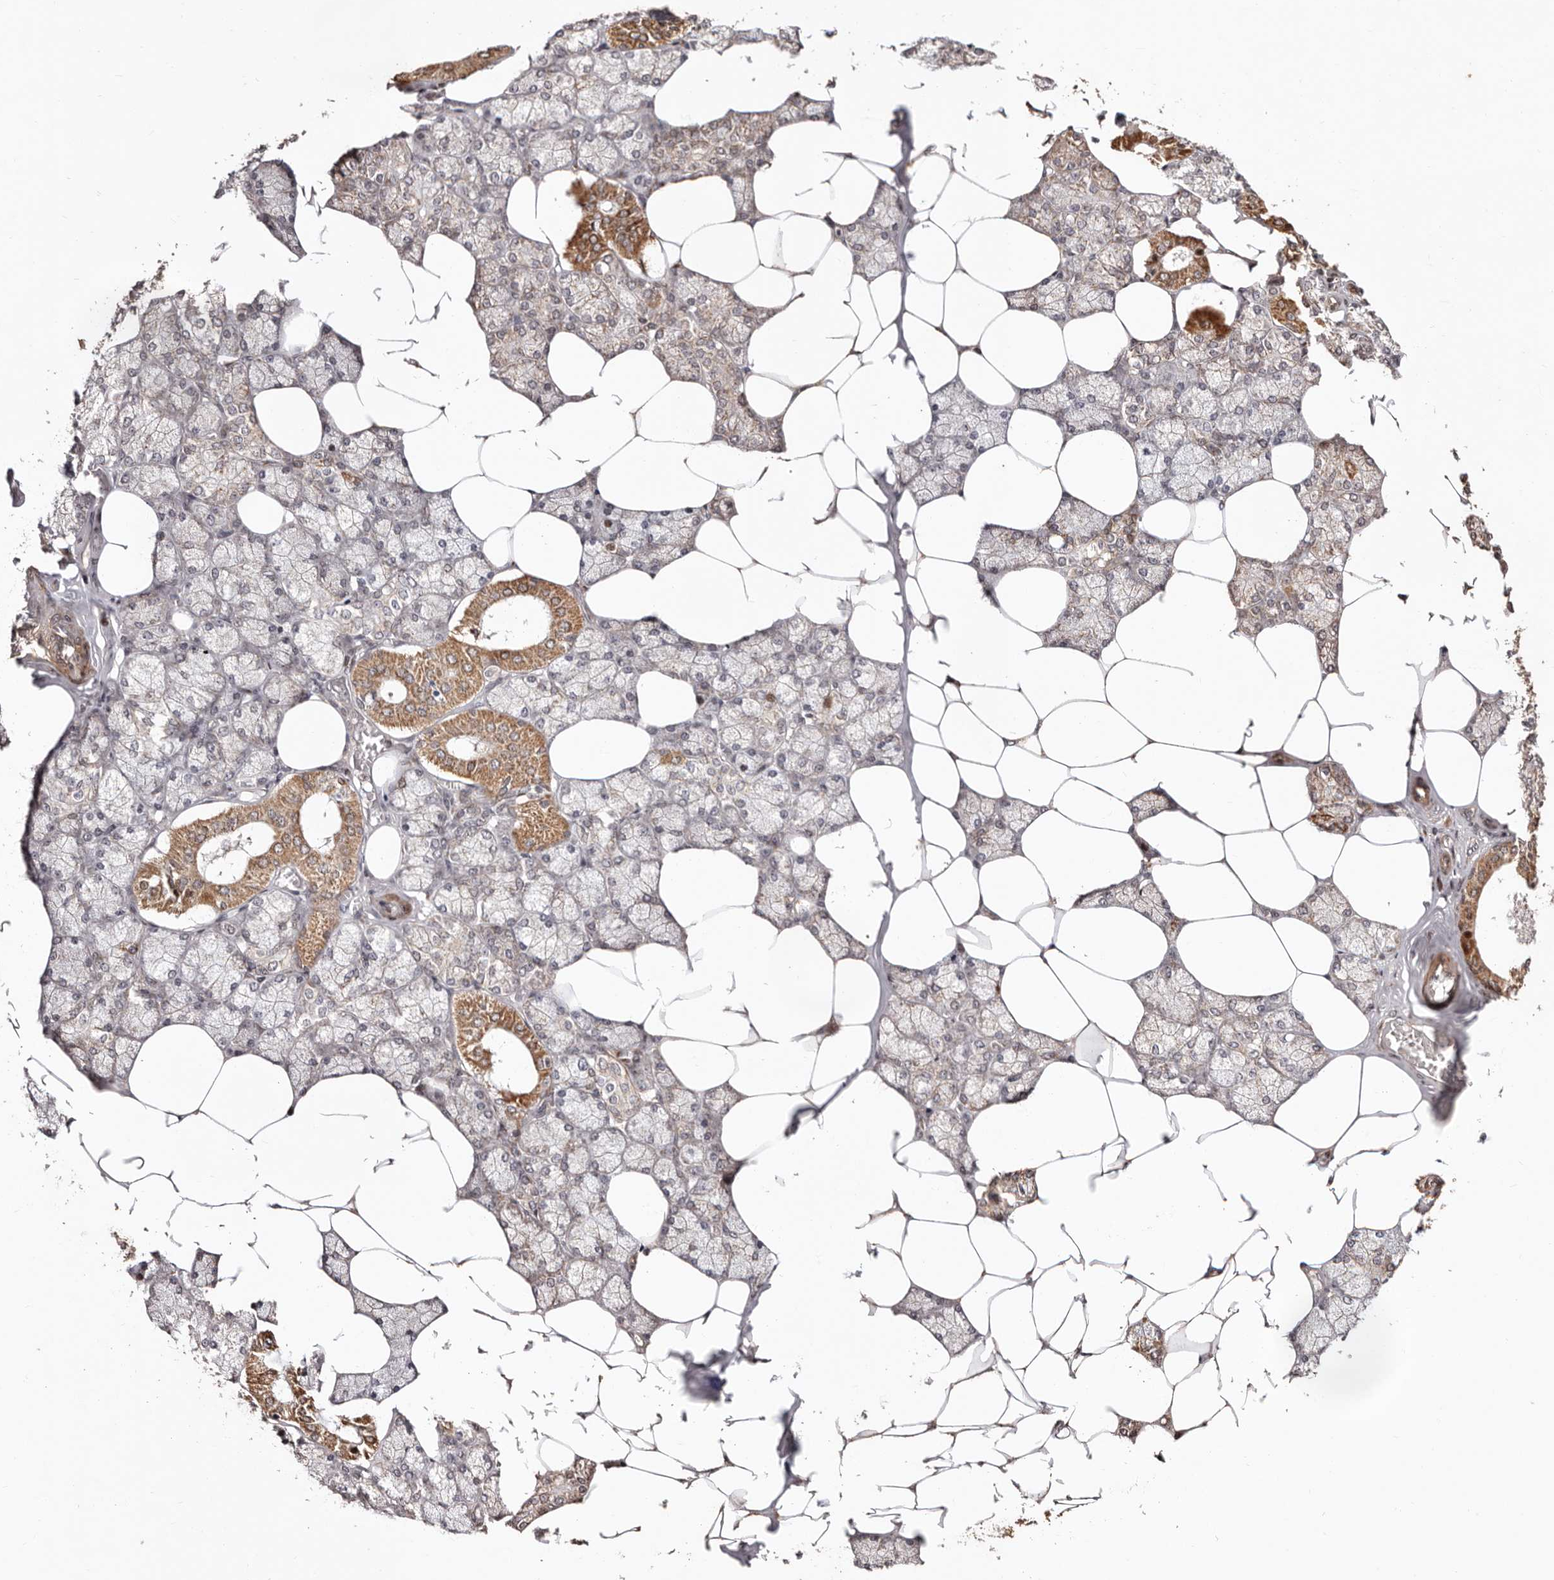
{"staining": {"intensity": "moderate", "quantity": "25%-75%", "location": "cytoplasmic/membranous"}, "tissue": "salivary gland", "cell_type": "Glandular cells", "image_type": "normal", "snomed": [{"axis": "morphology", "description": "Normal tissue, NOS"}, {"axis": "topography", "description": "Salivary gland"}], "caption": "Immunohistochemistry staining of unremarkable salivary gland, which exhibits medium levels of moderate cytoplasmic/membranous staining in approximately 25%-75% of glandular cells indicating moderate cytoplasmic/membranous protein positivity. The staining was performed using DAB (brown) for protein detection and nuclei were counterstained in hematoxylin (blue).", "gene": "HIVEP3", "patient": {"sex": "male", "age": 62}}